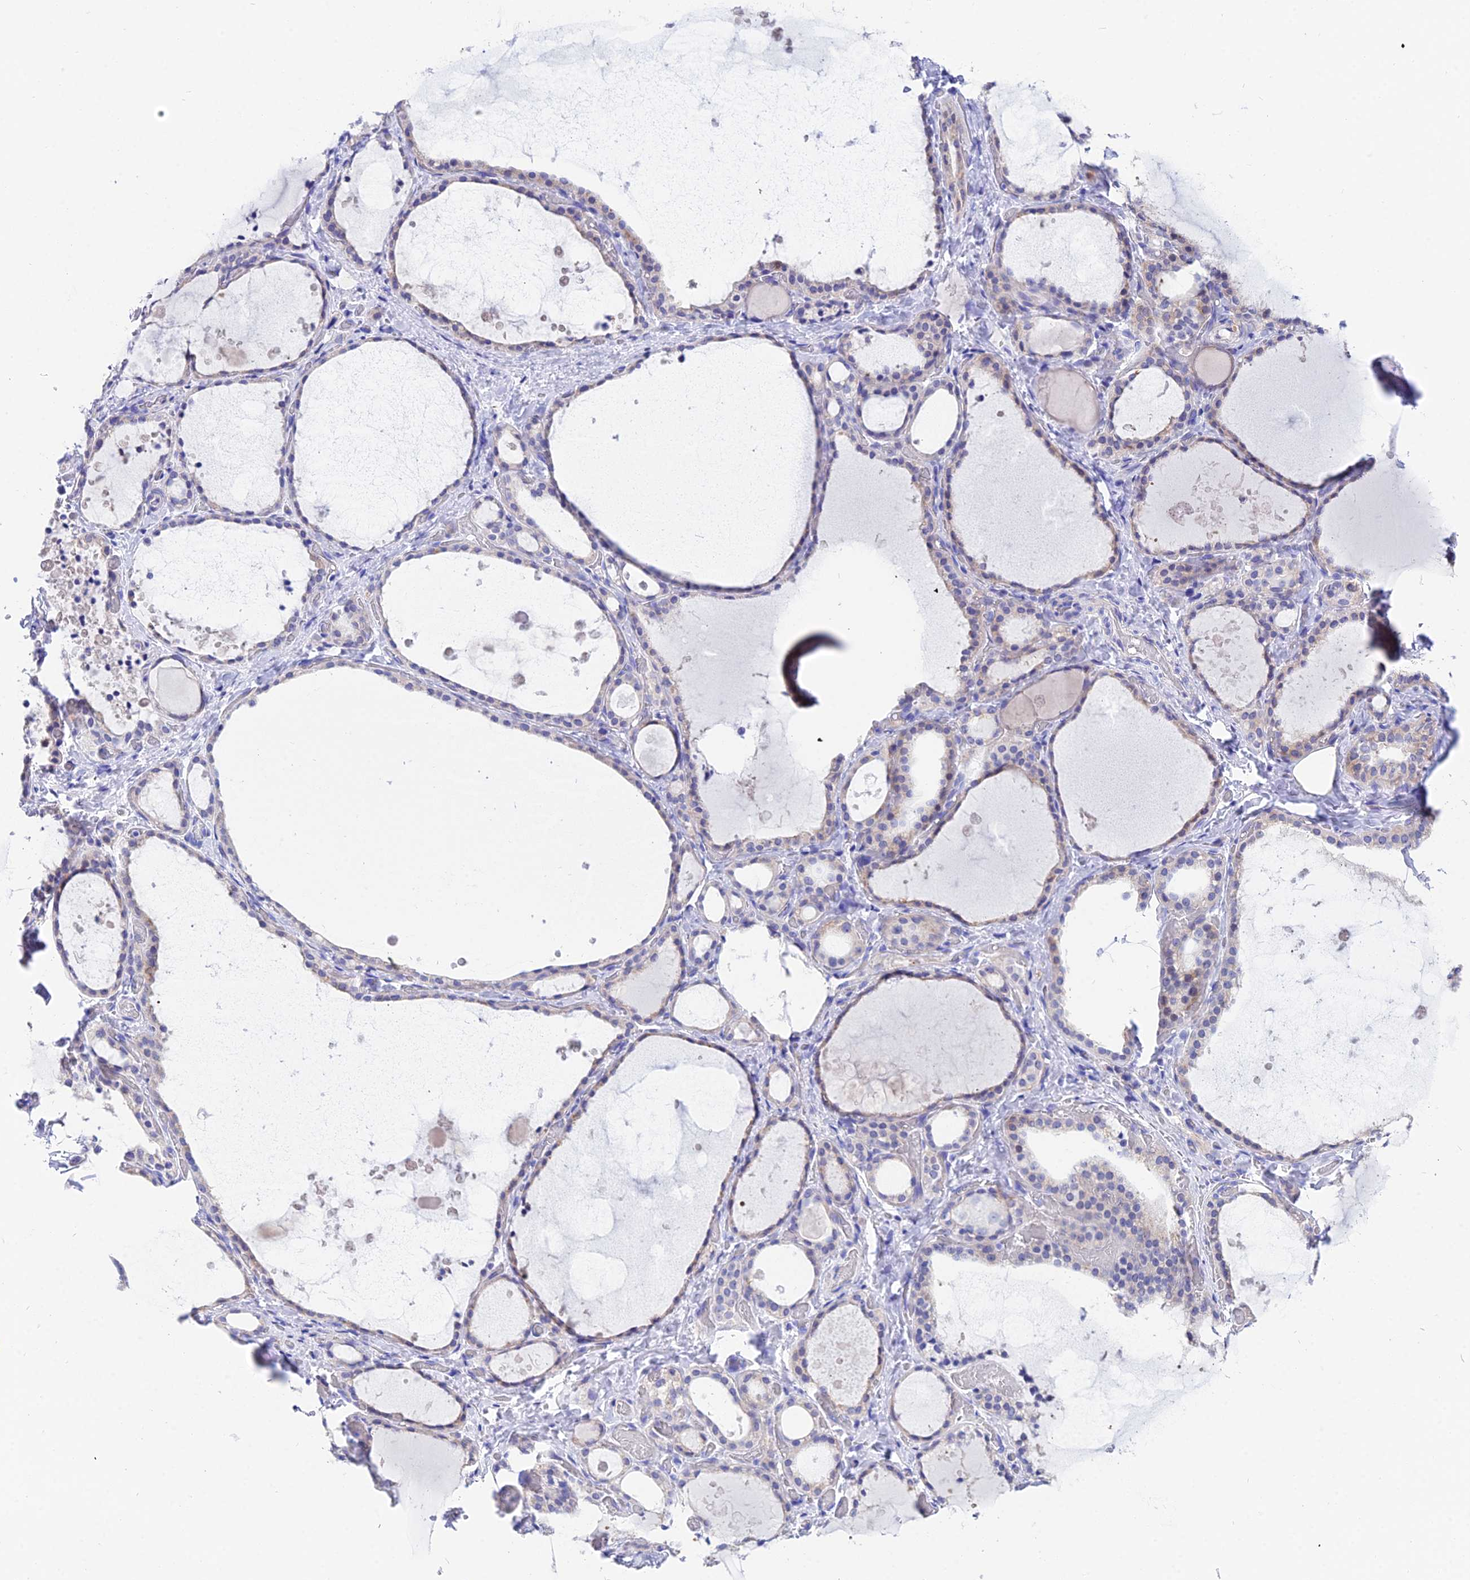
{"staining": {"intensity": "weak", "quantity": "25%-75%", "location": "cytoplasmic/membranous"}, "tissue": "thyroid gland", "cell_type": "Glandular cells", "image_type": "normal", "snomed": [{"axis": "morphology", "description": "Normal tissue, NOS"}, {"axis": "topography", "description": "Thyroid gland"}], "caption": "Immunohistochemical staining of normal thyroid gland displays low levels of weak cytoplasmic/membranous positivity in about 25%-75% of glandular cells. The staining was performed using DAB to visualize the protein expression in brown, while the nuclei were stained in blue with hematoxylin (Magnification: 20x).", "gene": "CEP41", "patient": {"sex": "female", "age": 44}}